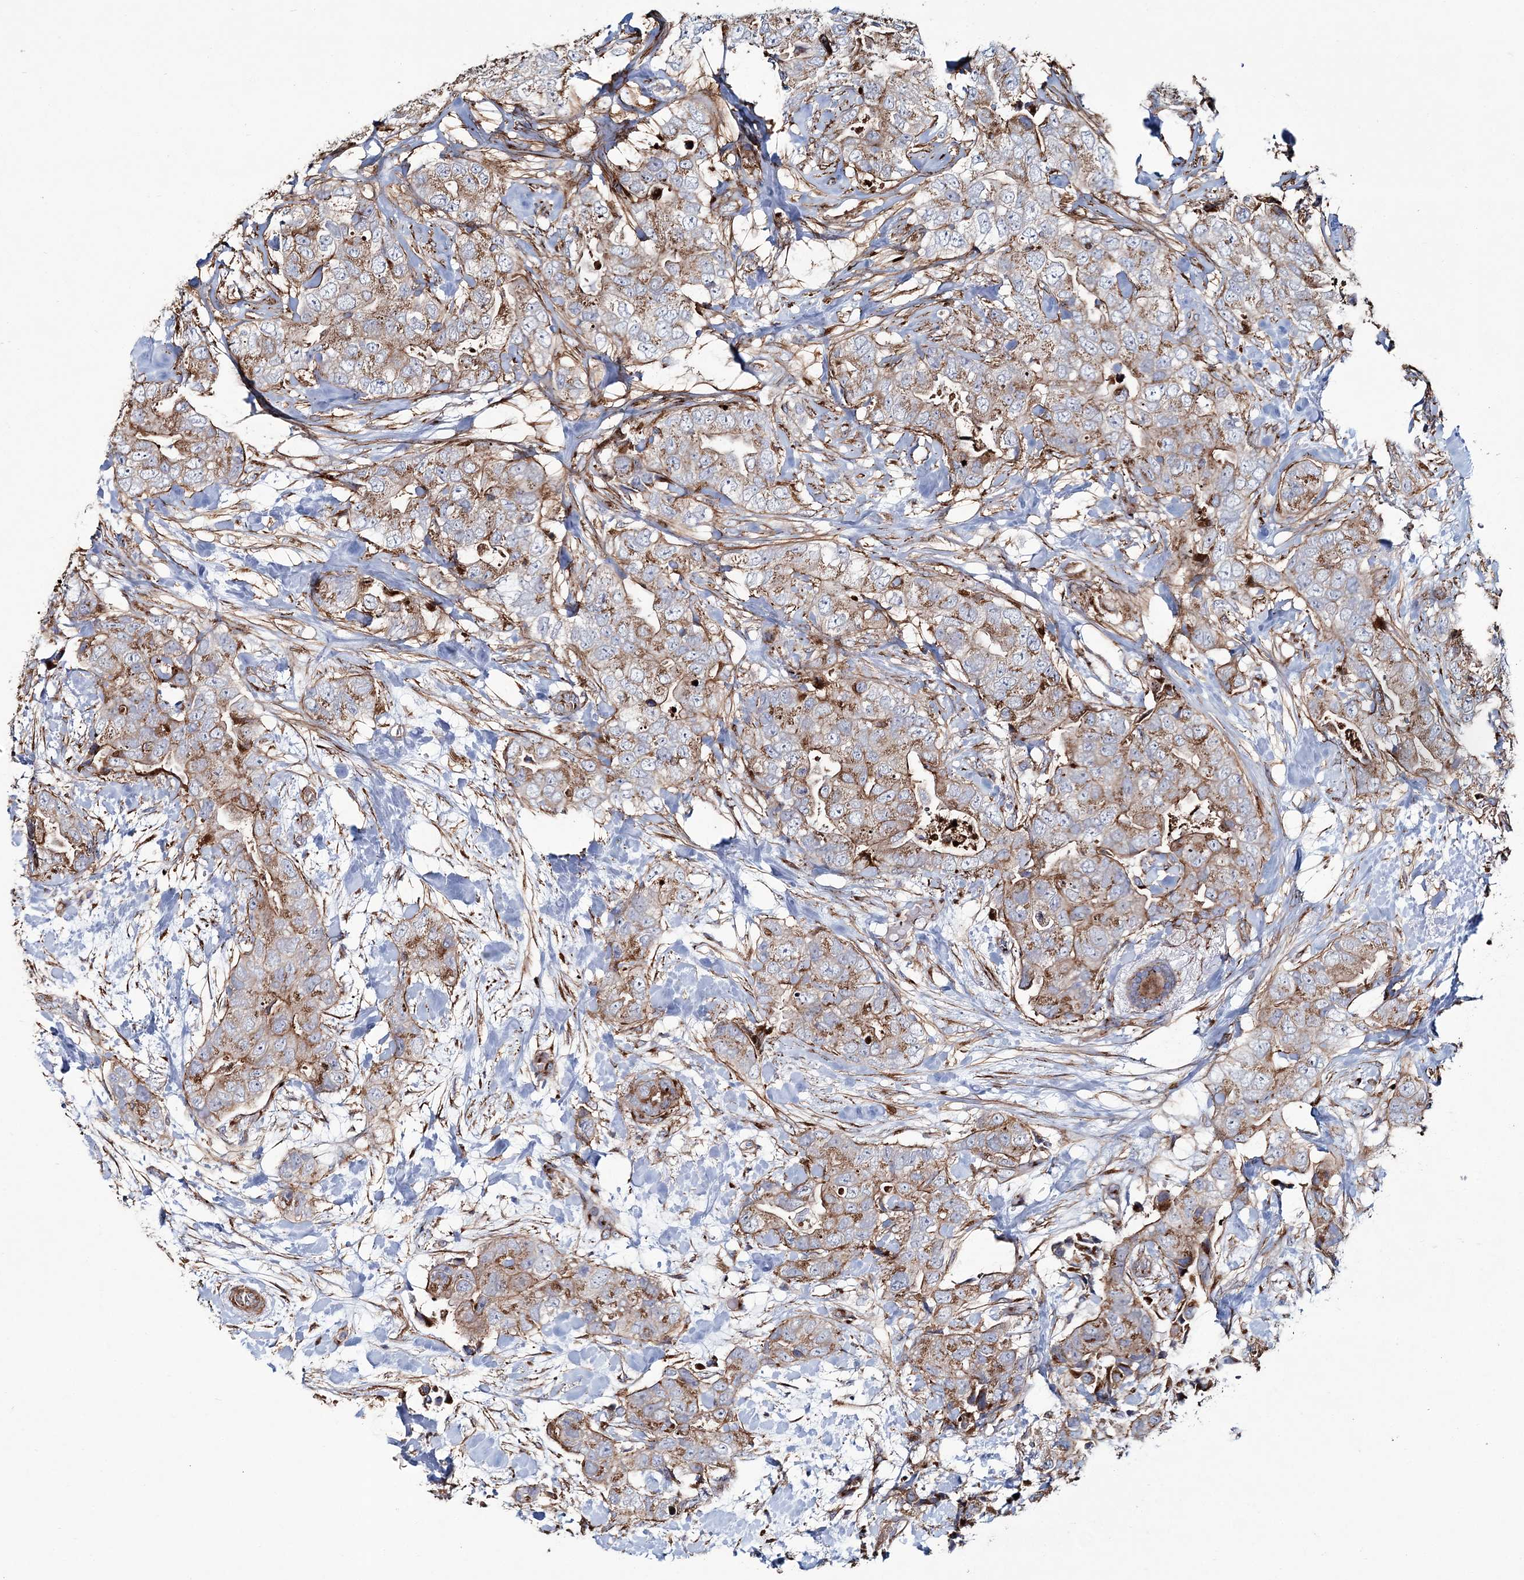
{"staining": {"intensity": "moderate", "quantity": ">75%", "location": "cytoplasmic/membranous"}, "tissue": "breast cancer", "cell_type": "Tumor cells", "image_type": "cancer", "snomed": [{"axis": "morphology", "description": "Duct carcinoma"}, {"axis": "topography", "description": "Breast"}], "caption": "This micrograph shows invasive ductal carcinoma (breast) stained with immunohistochemistry (IHC) to label a protein in brown. The cytoplasmic/membranous of tumor cells show moderate positivity for the protein. Nuclei are counter-stained blue.", "gene": "MAN1A2", "patient": {"sex": "female", "age": 62}}